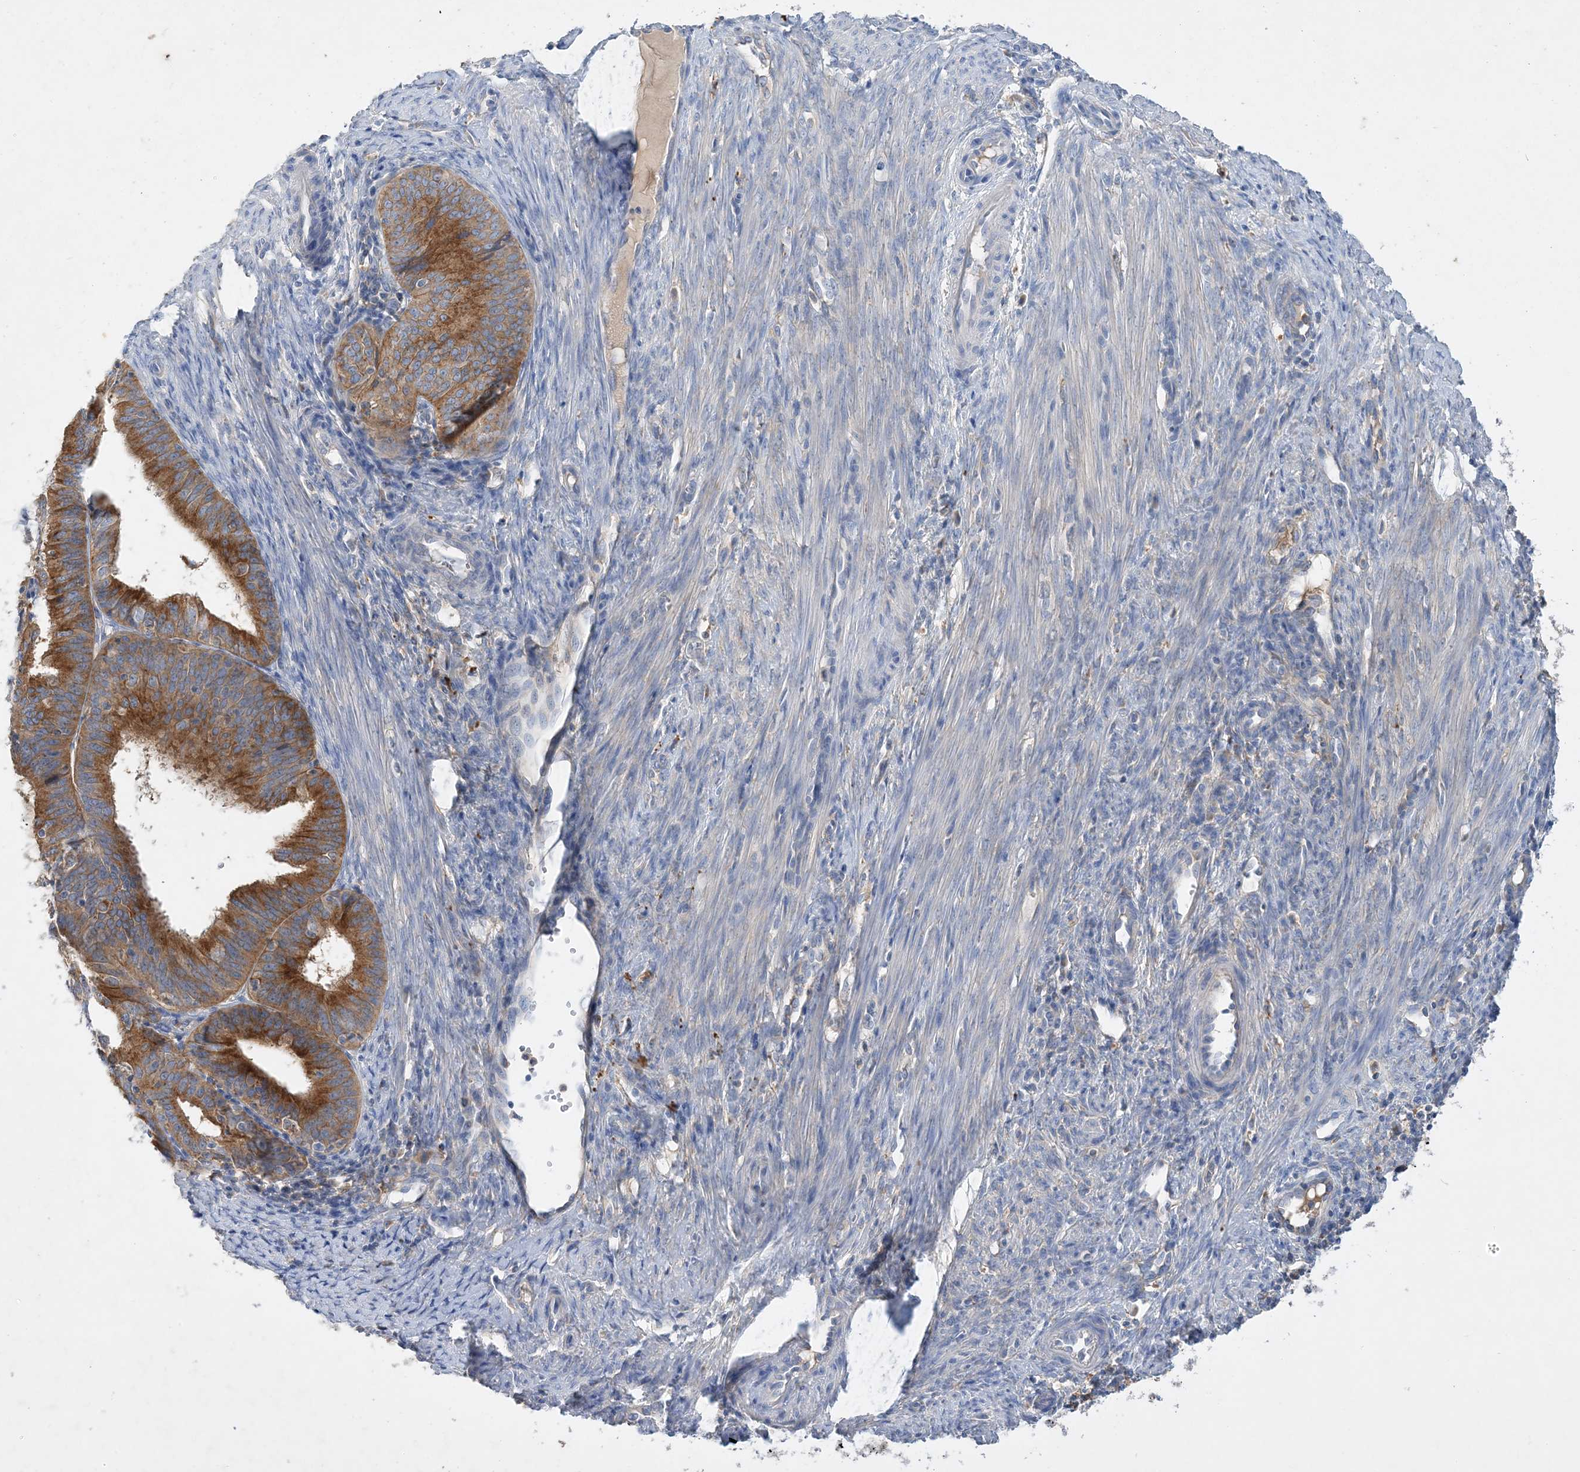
{"staining": {"intensity": "strong", "quantity": ">75%", "location": "cytoplasmic/membranous"}, "tissue": "endometrial cancer", "cell_type": "Tumor cells", "image_type": "cancer", "snomed": [{"axis": "morphology", "description": "Adenocarcinoma, NOS"}, {"axis": "topography", "description": "Endometrium"}], "caption": "A high amount of strong cytoplasmic/membranous expression is appreciated in approximately >75% of tumor cells in endometrial adenocarcinoma tissue. Using DAB (3,3'-diaminobenzidine) (brown) and hematoxylin (blue) stains, captured at high magnification using brightfield microscopy.", "gene": "GRINA", "patient": {"sex": "female", "age": 51}}